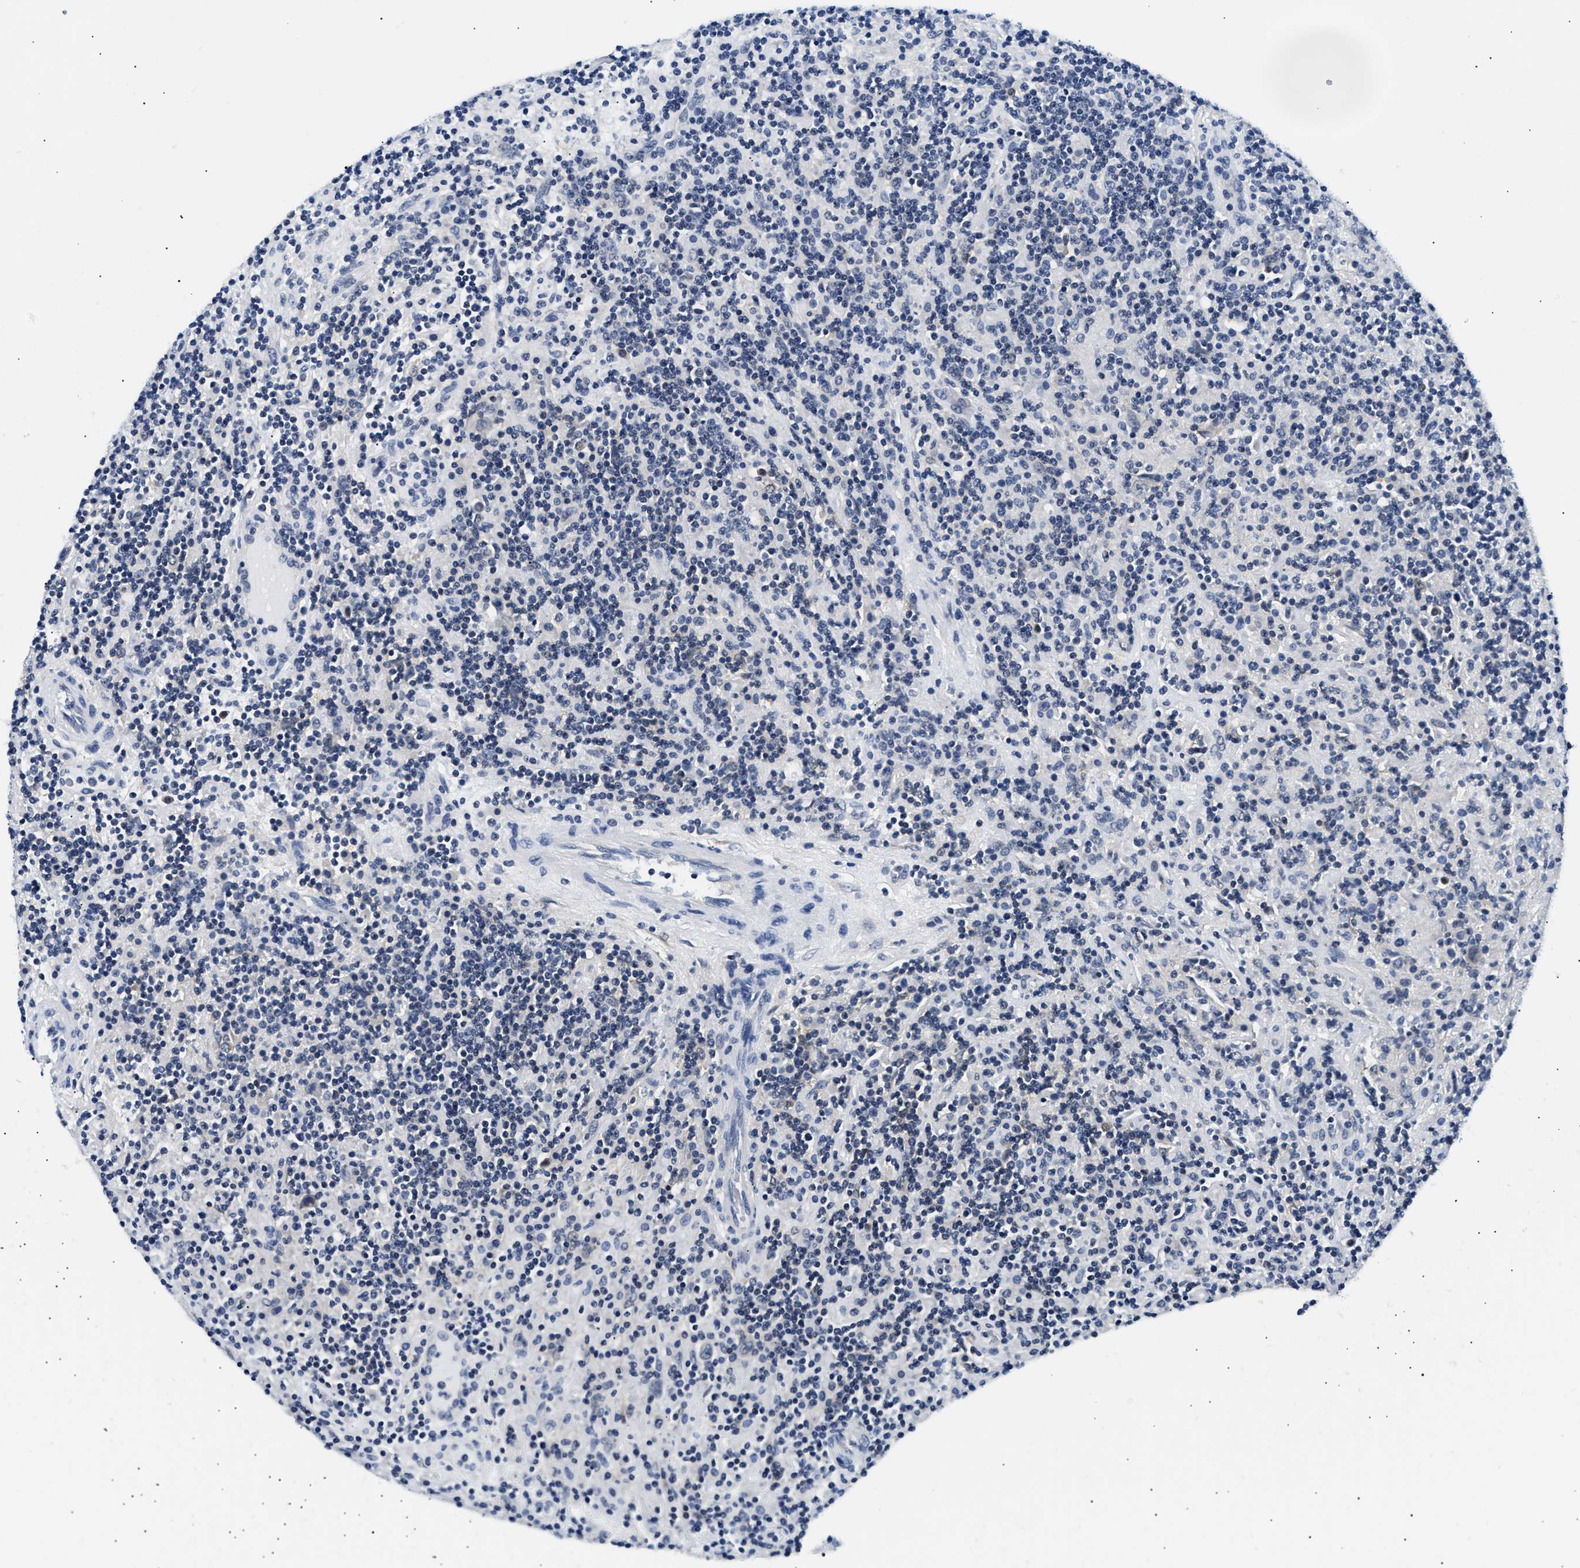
{"staining": {"intensity": "negative", "quantity": "none", "location": "none"}, "tissue": "lymphoma", "cell_type": "Tumor cells", "image_type": "cancer", "snomed": [{"axis": "morphology", "description": "Hodgkin's disease, NOS"}, {"axis": "topography", "description": "Lymph node"}], "caption": "This is a histopathology image of immunohistochemistry staining of lymphoma, which shows no expression in tumor cells.", "gene": "UCHL3", "patient": {"sex": "male", "age": 70}}